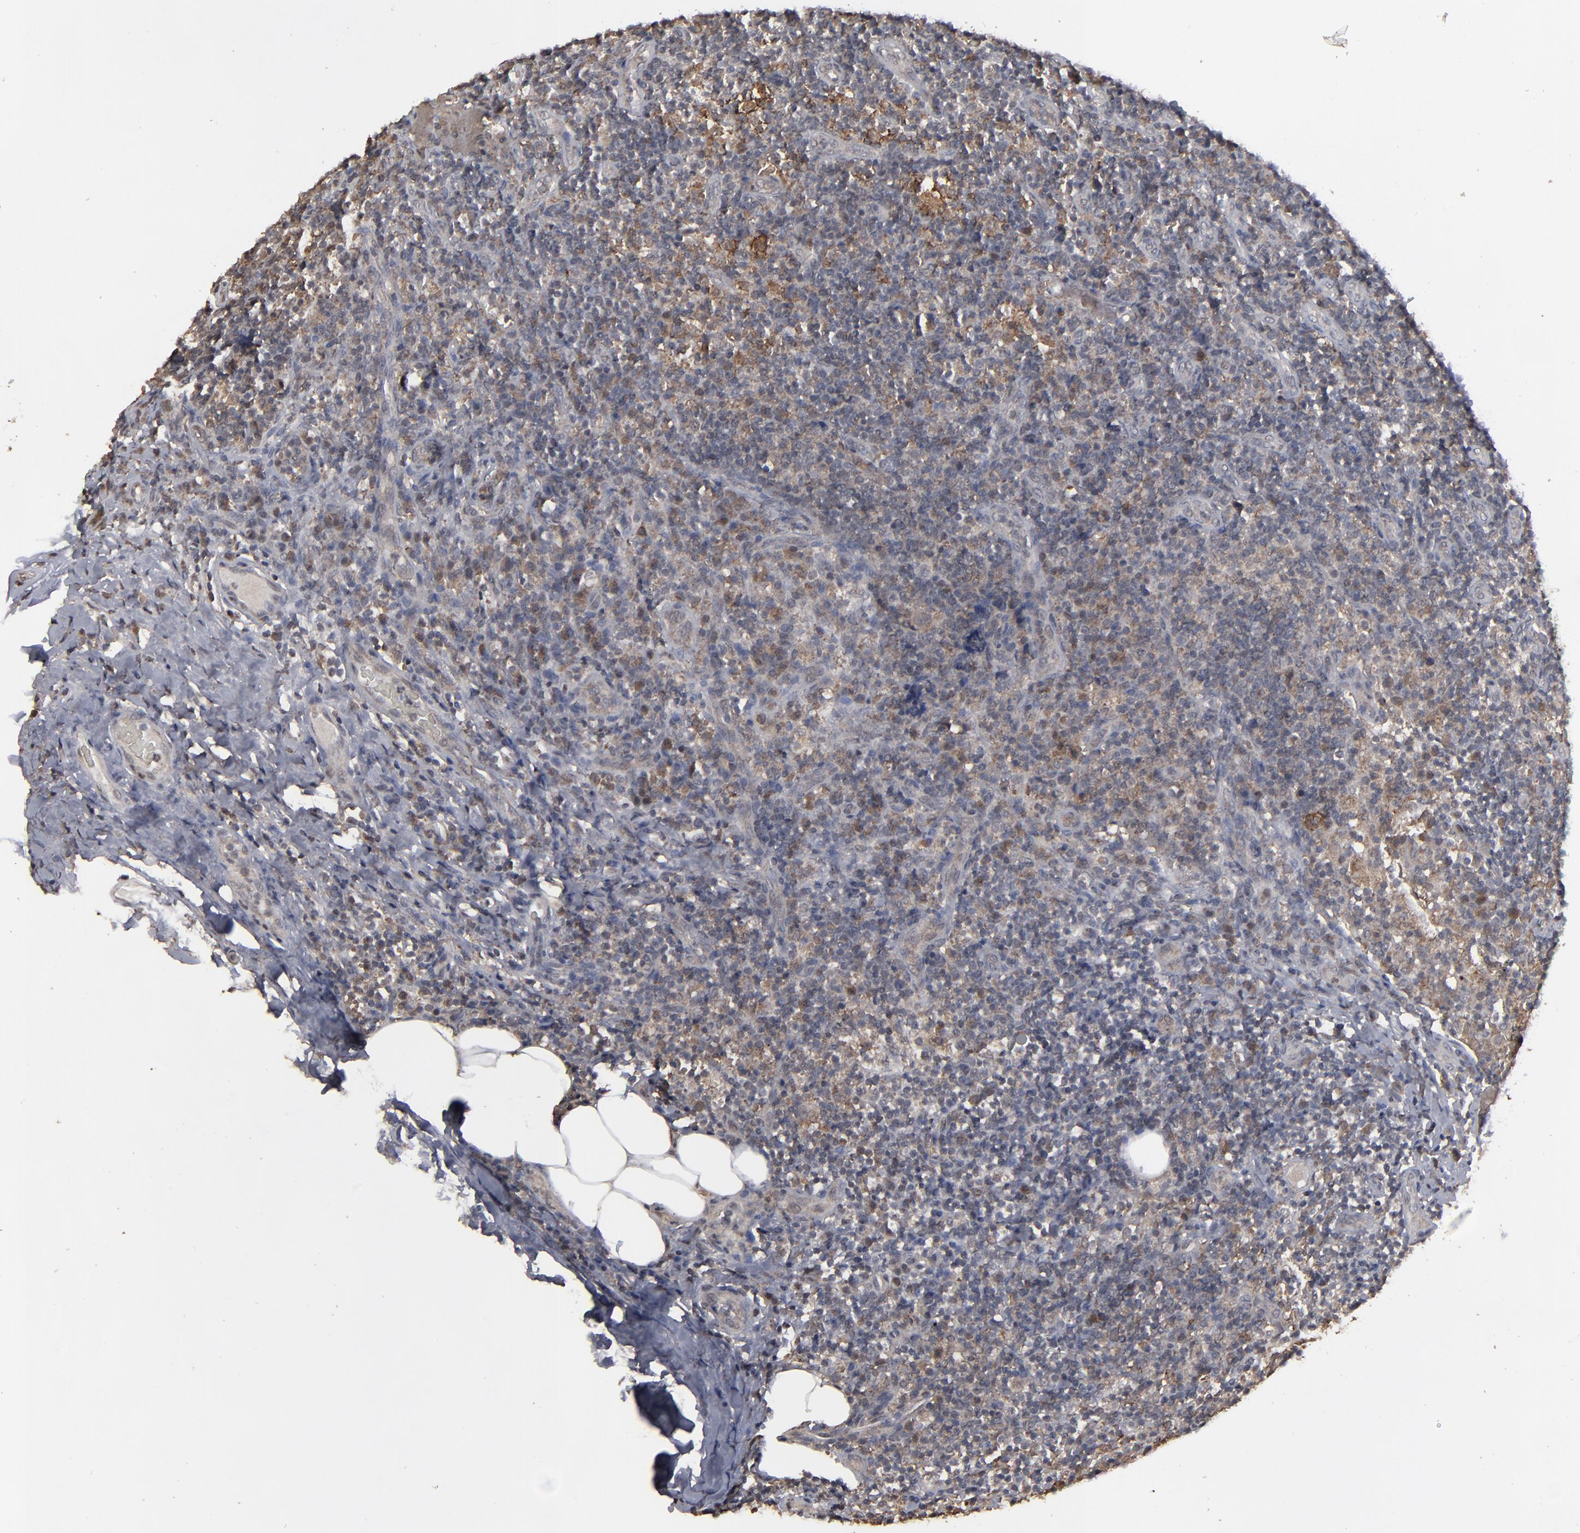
{"staining": {"intensity": "weak", "quantity": "<25%", "location": "cytoplasmic/membranous"}, "tissue": "lymph node", "cell_type": "Germinal center cells", "image_type": "normal", "snomed": [{"axis": "morphology", "description": "Normal tissue, NOS"}, {"axis": "morphology", "description": "Inflammation, NOS"}, {"axis": "topography", "description": "Lymph node"}], "caption": "Histopathology image shows no protein positivity in germinal center cells of normal lymph node.", "gene": "SLC22A17", "patient": {"sex": "male", "age": 46}}